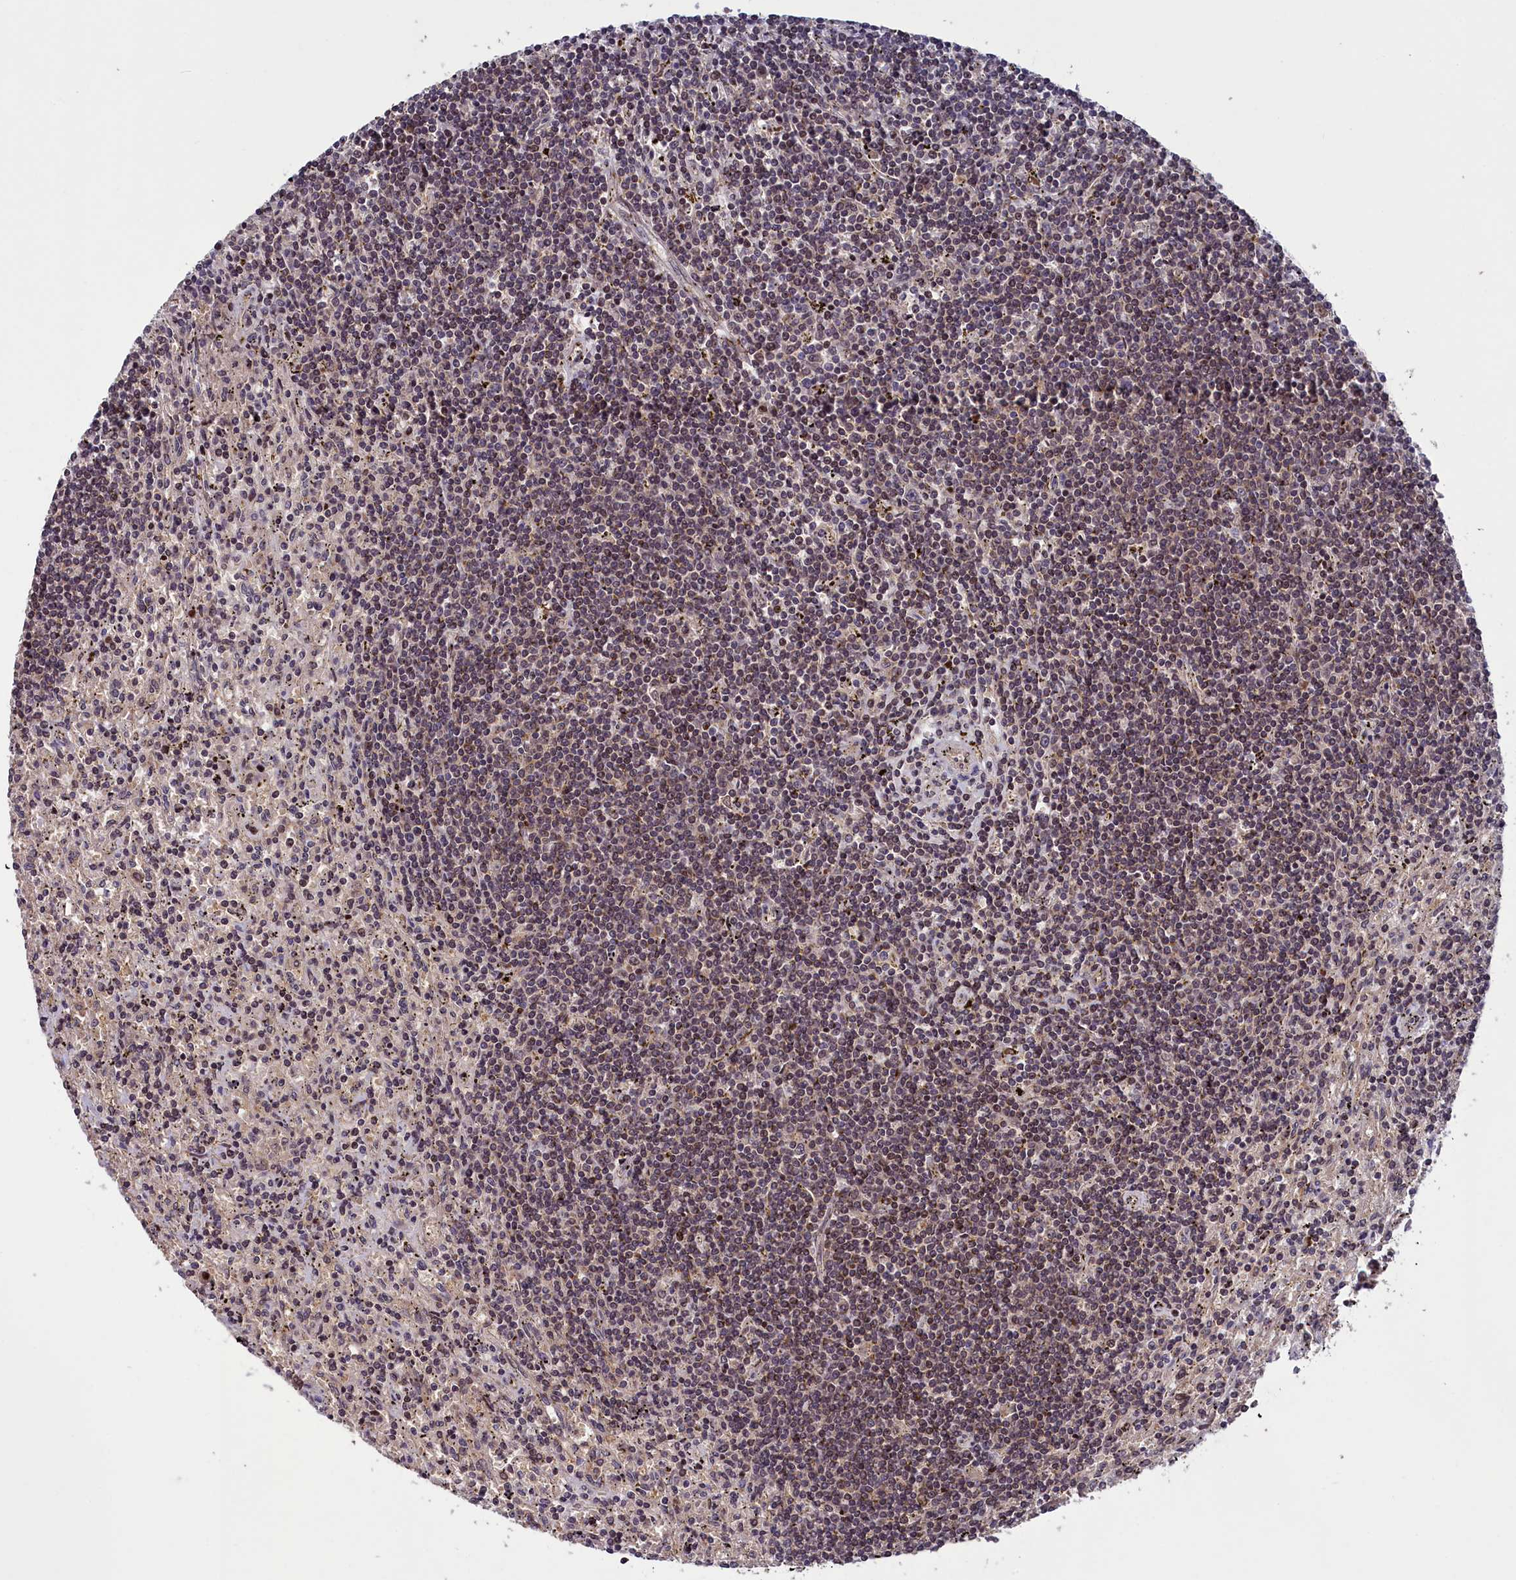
{"staining": {"intensity": "negative", "quantity": "none", "location": "none"}, "tissue": "lymphoma", "cell_type": "Tumor cells", "image_type": "cancer", "snomed": [{"axis": "morphology", "description": "Malignant lymphoma, non-Hodgkin's type, Low grade"}, {"axis": "topography", "description": "Spleen"}], "caption": "Micrograph shows no protein staining in tumor cells of malignant lymphoma, non-Hodgkin's type (low-grade) tissue.", "gene": "NUBP1", "patient": {"sex": "male", "age": 76}}